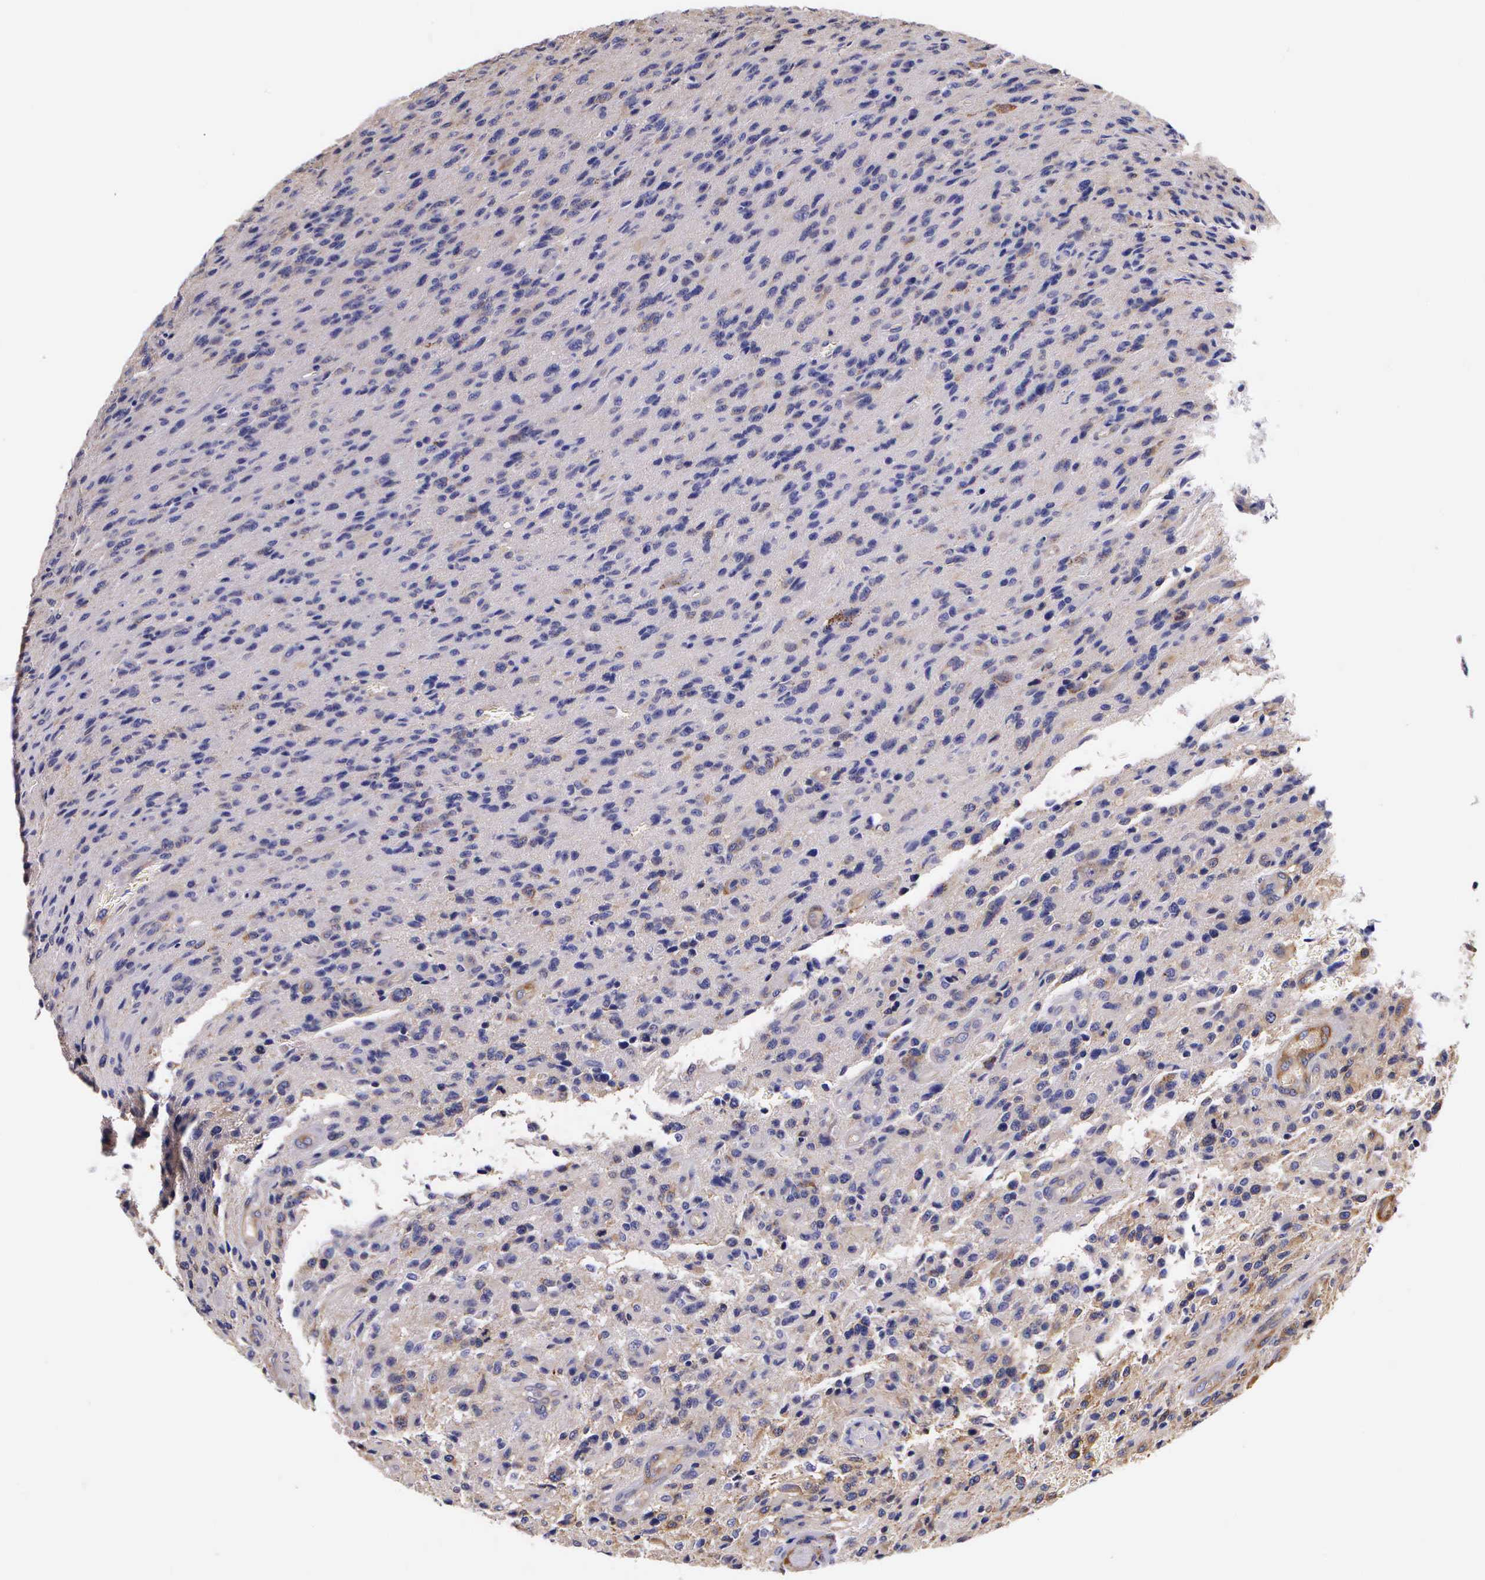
{"staining": {"intensity": "weak", "quantity": "25%-75%", "location": "cytoplasmic/membranous"}, "tissue": "glioma", "cell_type": "Tumor cells", "image_type": "cancer", "snomed": [{"axis": "morphology", "description": "Glioma, malignant, High grade"}, {"axis": "topography", "description": "Brain"}], "caption": "DAB immunohistochemical staining of glioma exhibits weak cytoplasmic/membranous protein expression in about 25%-75% of tumor cells. (DAB = brown stain, brightfield microscopy at high magnification).", "gene": "BCAR1", "patient": {"sex": "male", "age": 36}}